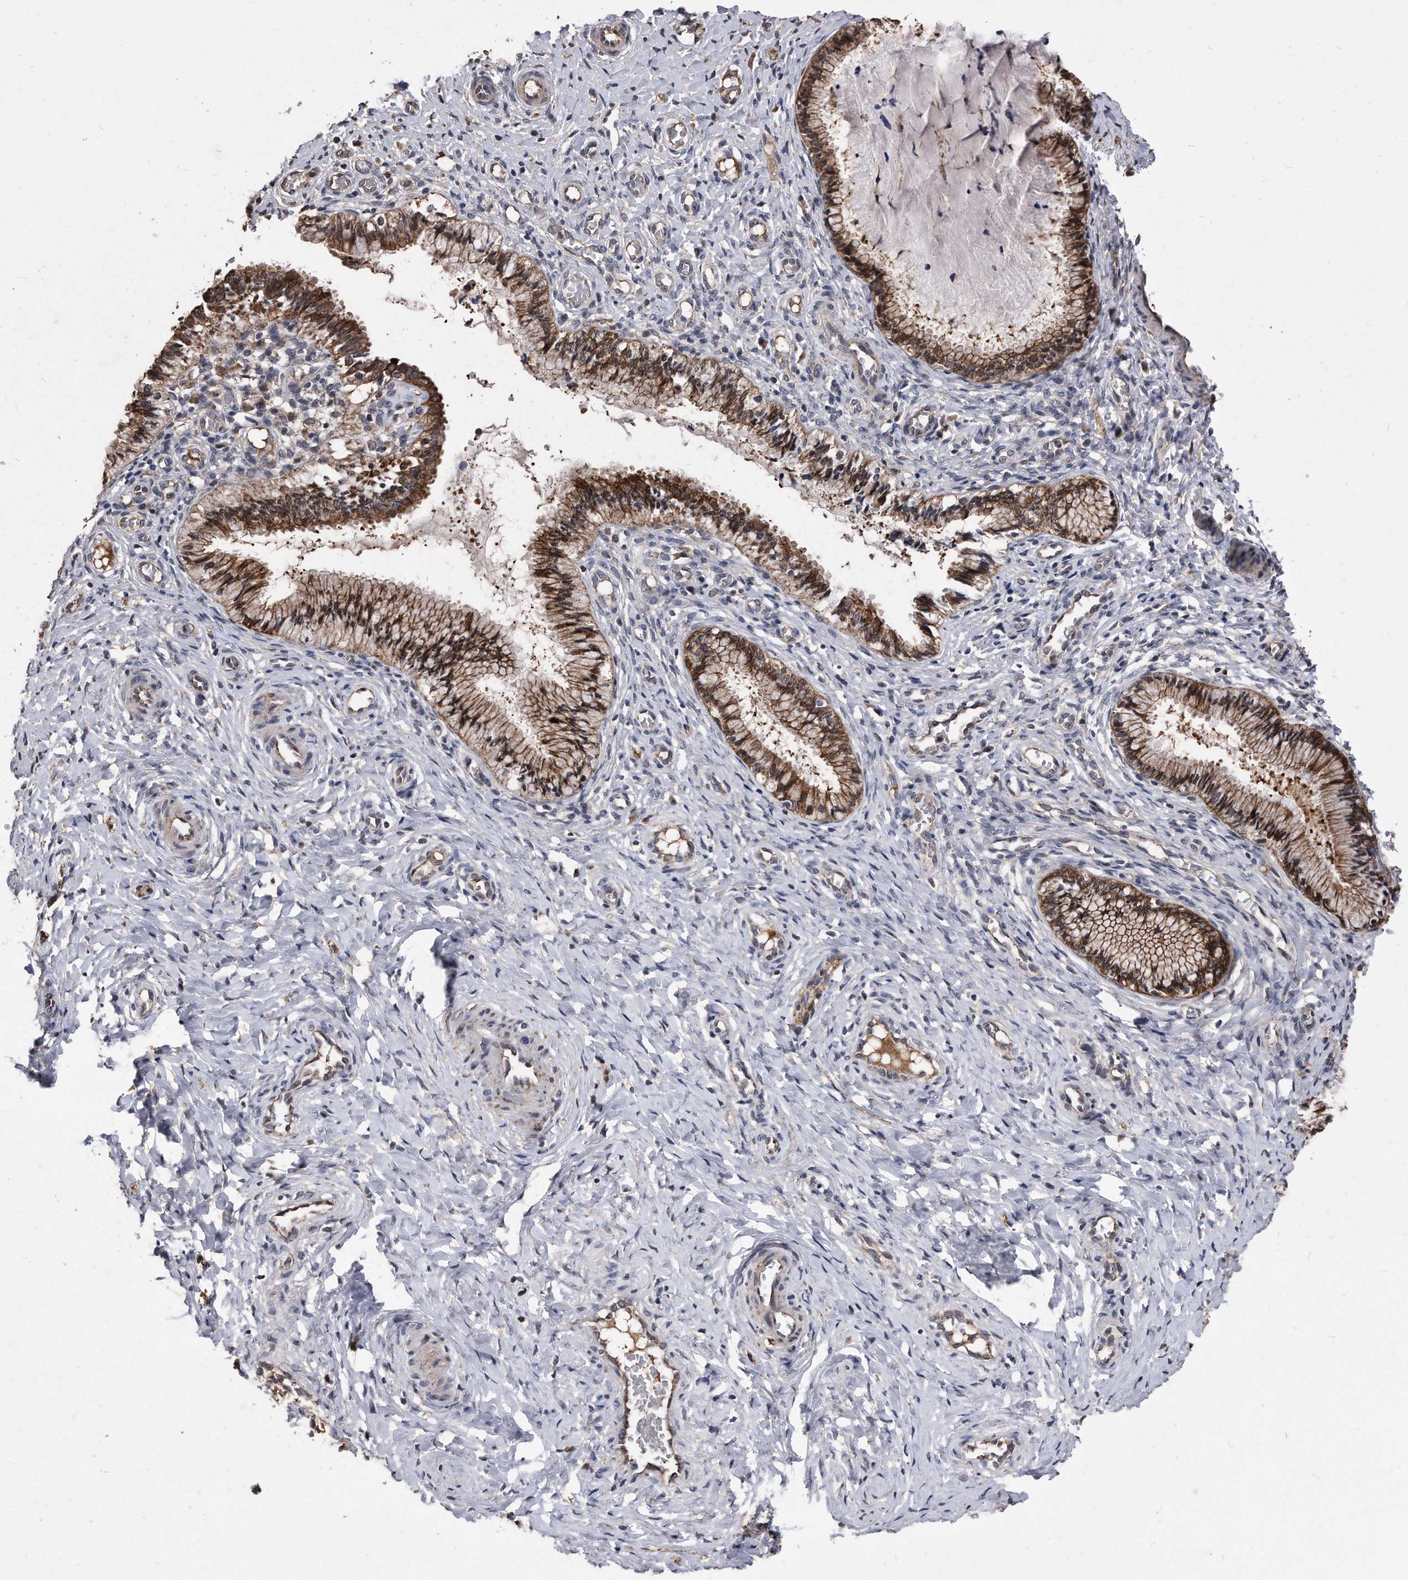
{"staining": {"intensity": "moderate", "quantity": ">75%", "location": "cytoplasmic/membranous"}, "tissue": "cervix", "cell_type": "Glandular cells", "image_type": "normal", "snomed": [{"axis": "morphology", "description": "Normal tissue, NOS"}, {"axis": "topography", "description": "Cervix"}], "caption": "About >75% of glandular cells in unremarkable cervix exhibit moderate cytoplasmic/membranous protein positivity as visualized by brown immunohistochemical staining.", "gene": "IL20RA", "patient": {"sex": "female", "age": 27}}